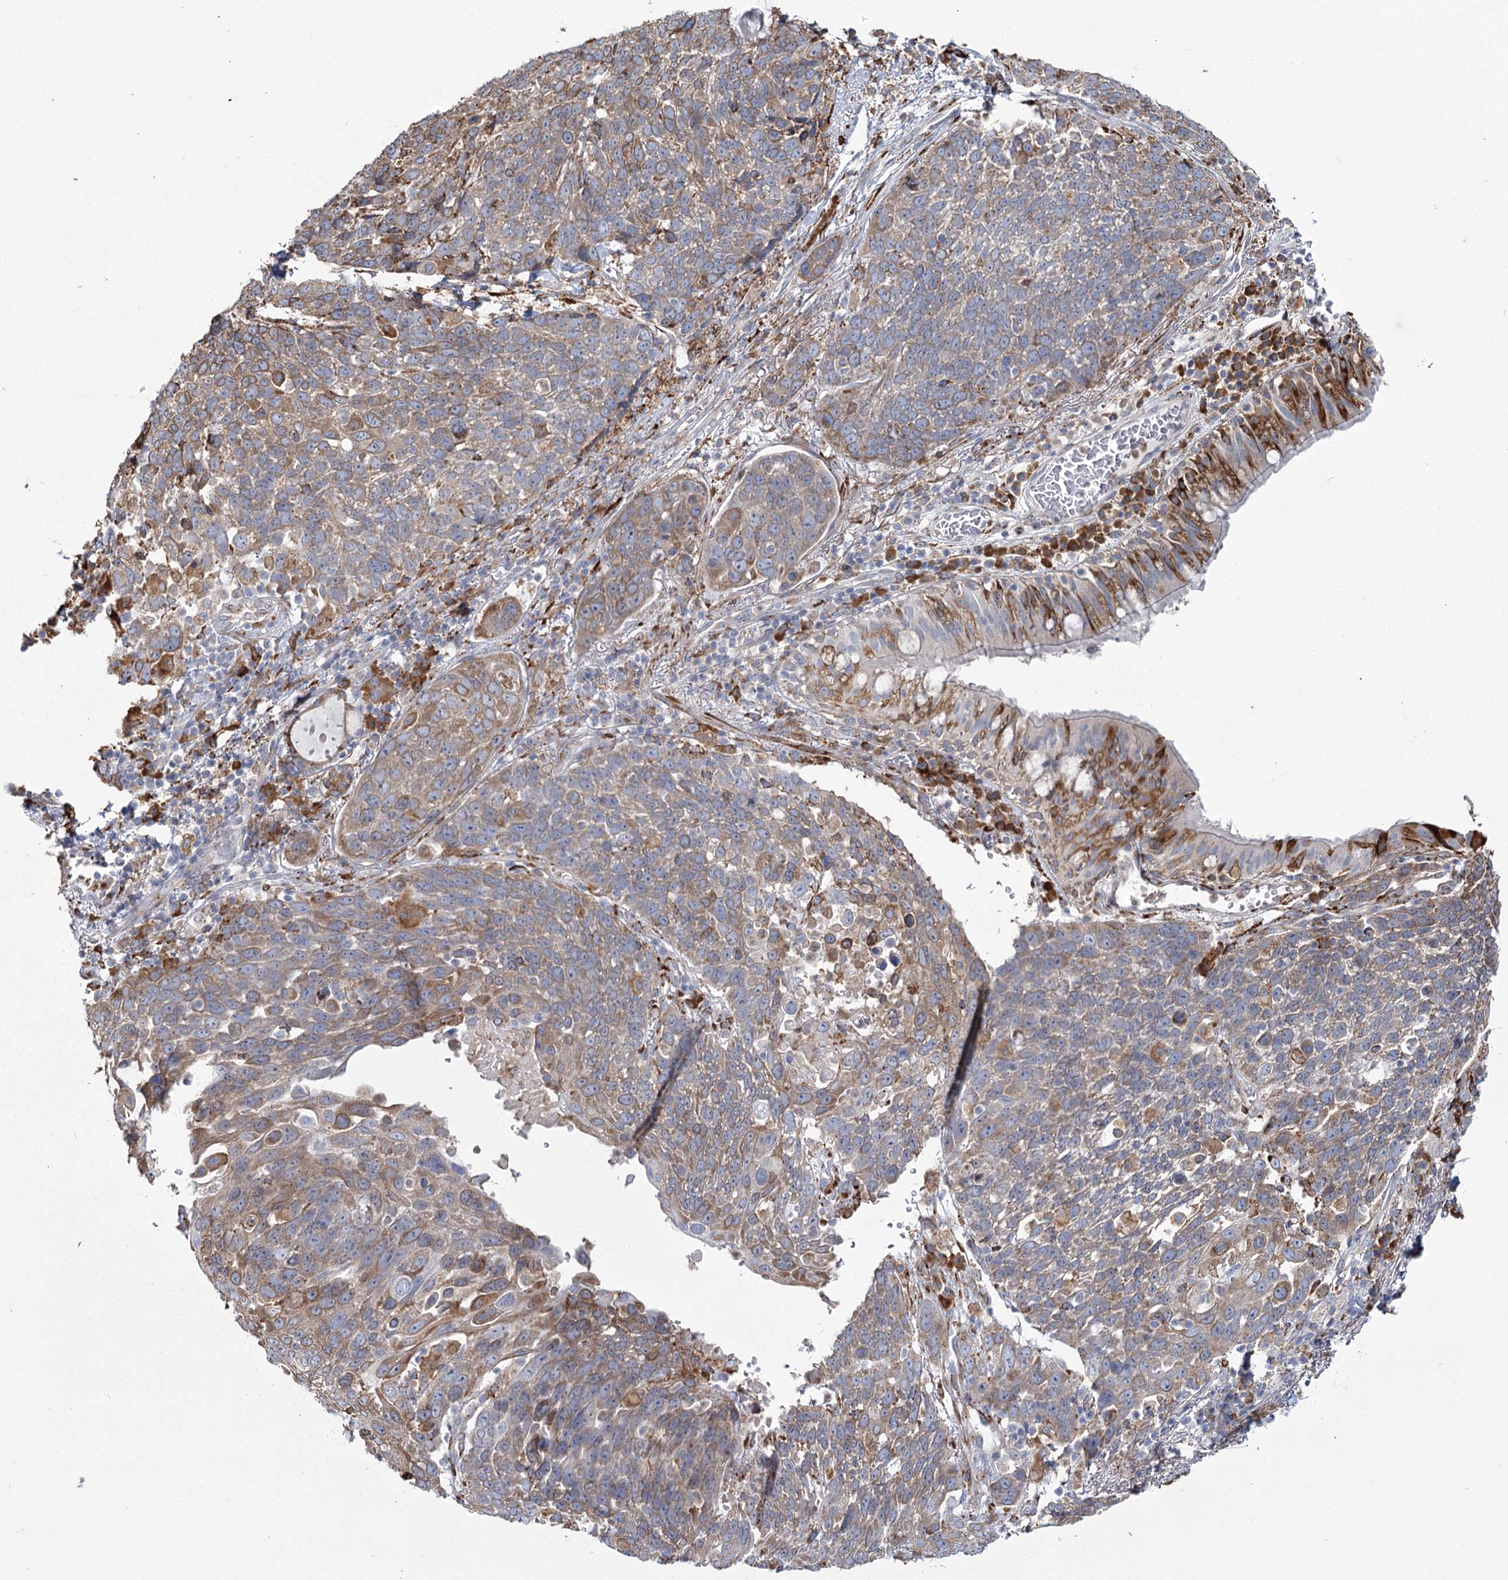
{"staining": {"intensity": "moderate", "quantity": ">75%", "location": "cytoplasmic/membranous"}, "tissue": "lung cancer", "cell_type": "Tumor cells", "image_type": "cancer", "snomed": [{"axis": "morphology", "description": "Squamous cell carcinoma, NOS"}, {"axis": "topography", "description": "Lung"}], "caption": "Moderate cytoplasmic/membranous protein expression is identified in about >75% of tumor cells in lung cancer.", "gene": "ZCCHC9", "patient": {"sex": "male", "age": 66}}